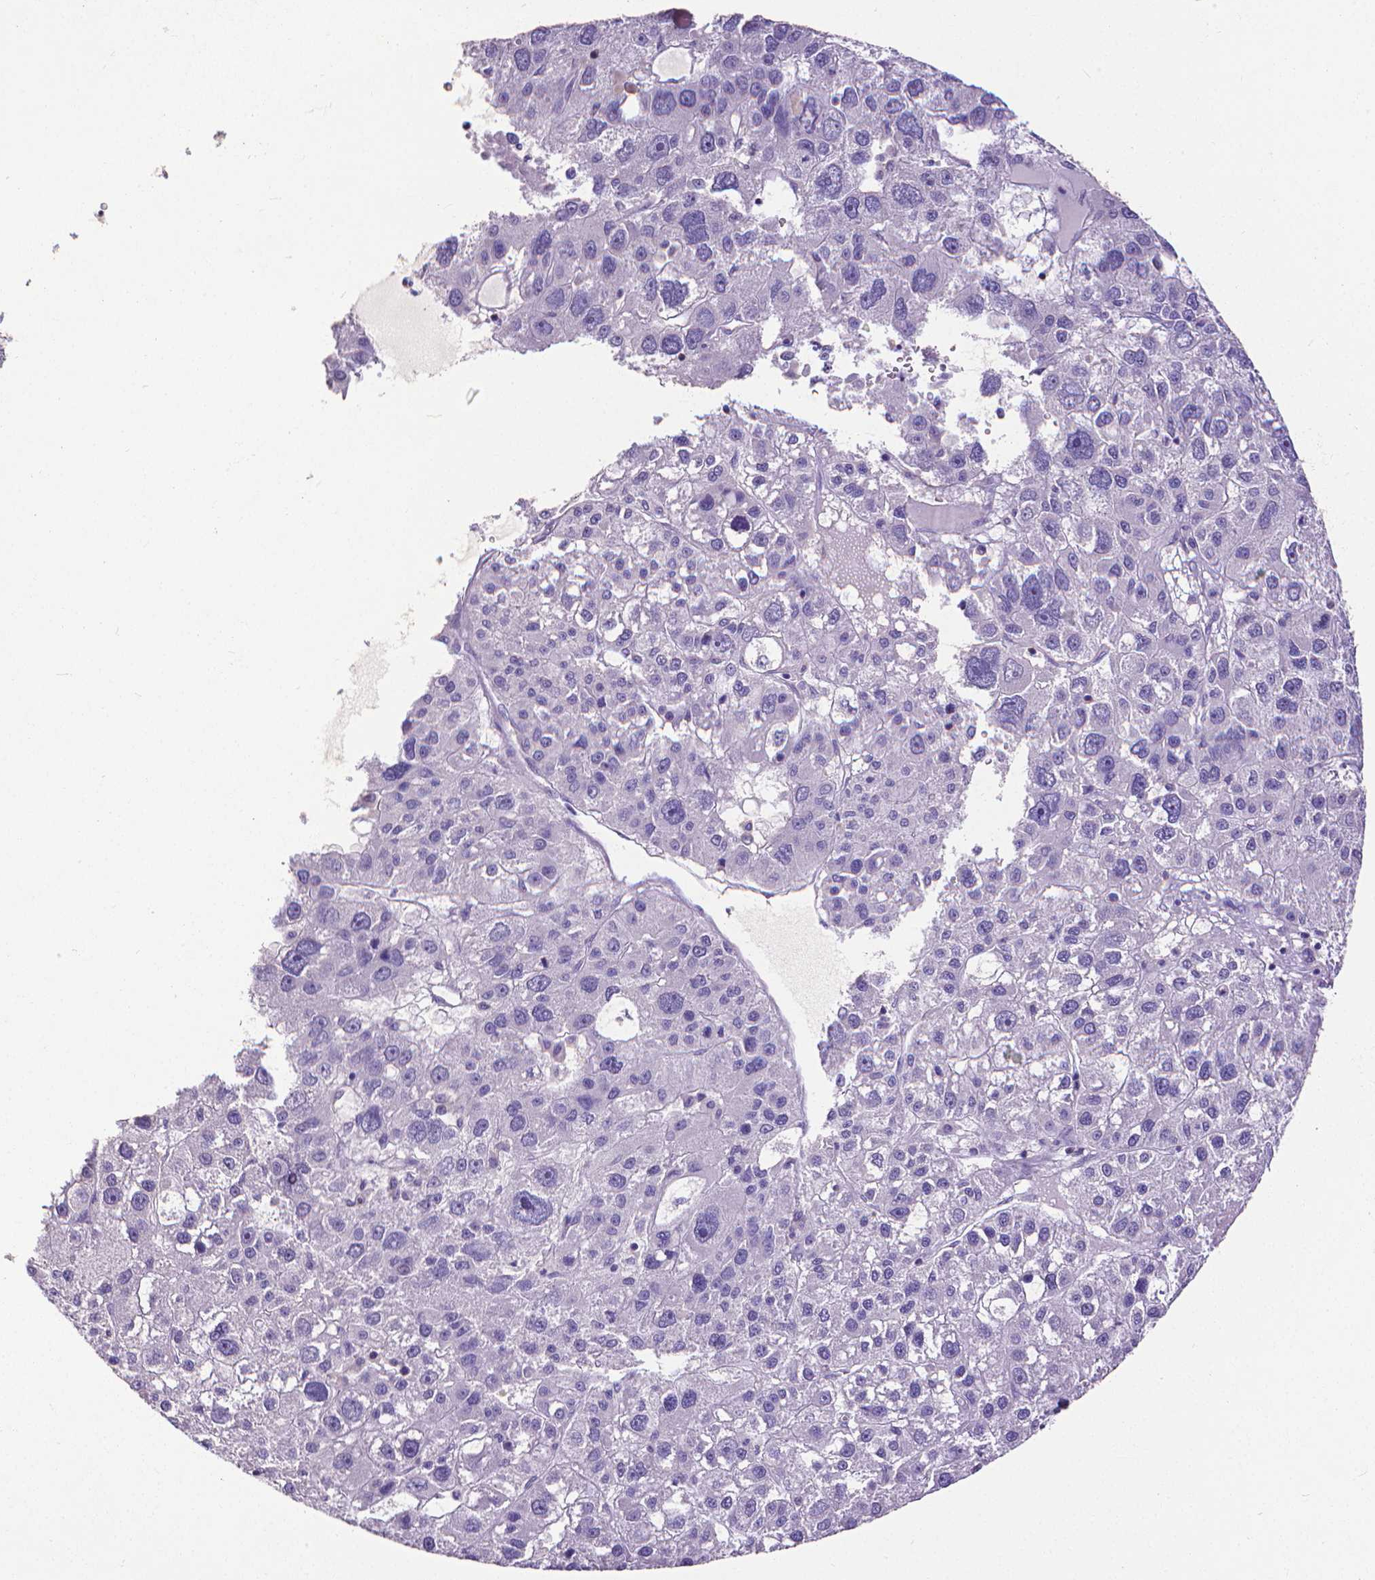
{"staining": {"intensity": "negative", "quantity": "none", "location": "none"}, "tissue": "liver cancer", "cell_type": "Tumor cells", "image_type": "cancer", "snomed": [{"axis": "morphology", "description": "Carcinoma, Hepatocellular, NOS"}, {"axis": "topography", "description": "Liver"}], "caption": "DAB (3,3'-diaminobenzidine) immunohistochemical staining of liver cancer (hepatocellular carcinoma) displays no significant positivity in tumor cells. (DAB IHC with hematoxylin counter stain).", "gene": "CD4", "patient": {"sex": "male", "age": 73}}